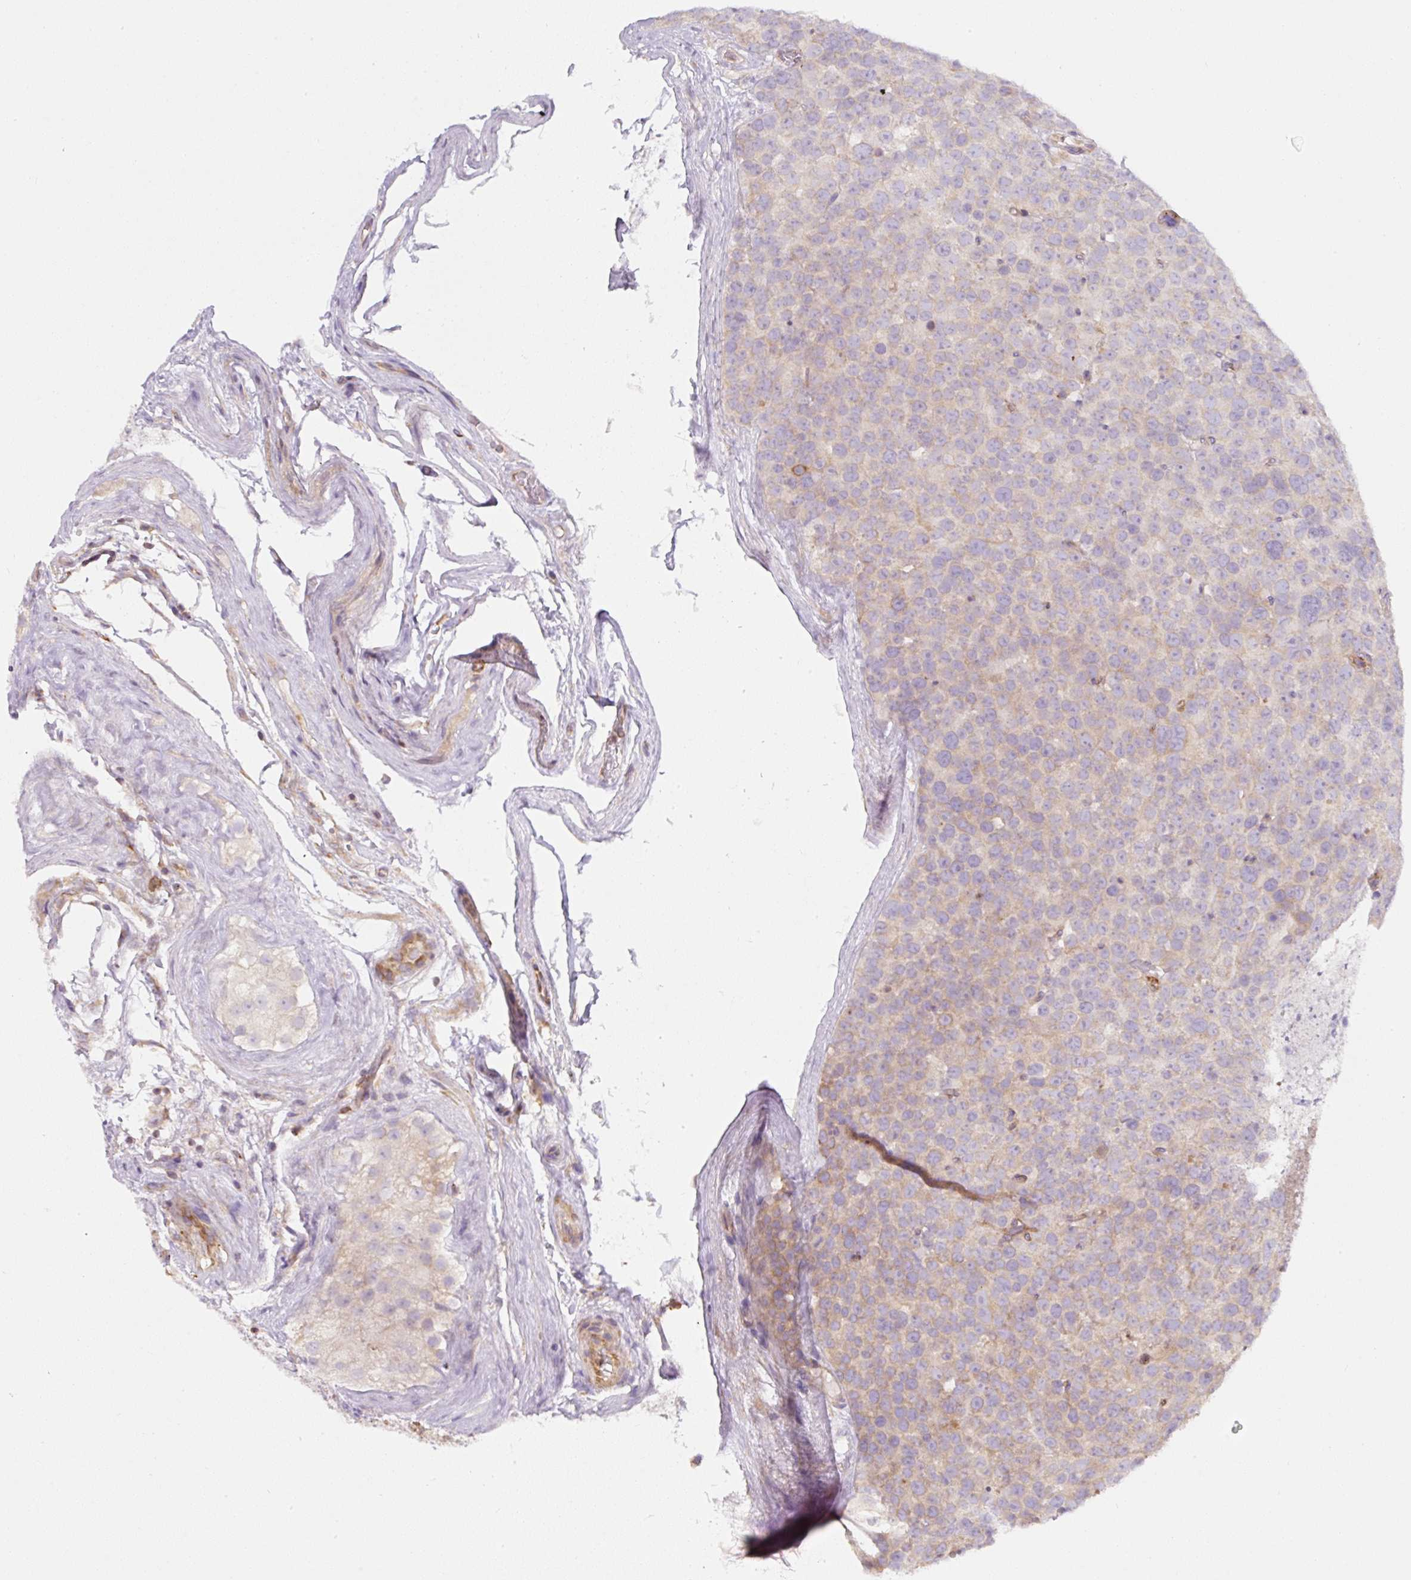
{"staining": {"intensity": "weak", "quantity": "25%-75%", "location": "cytoplasmic/membranous"}, "tissue": "testis cancer", "cell_type": "Tumor cells", "image_type": "cancer", "snomed": [{"axis": "morphology", "description": "Seminoma, NOS"}, {"axis": "topography", "description": "Testis"}], "caption": "Brown immunohistochemical staining in testis cancer (seminoma) demonstrates weak cytoplasmic/membranous positivity in approximately 25%-75% of tumor cells. The protein is shown in brown color, while the nuclei are stained blue.", "gene": "ERAP2", "patient": {"sex": "male", "age": 71}}